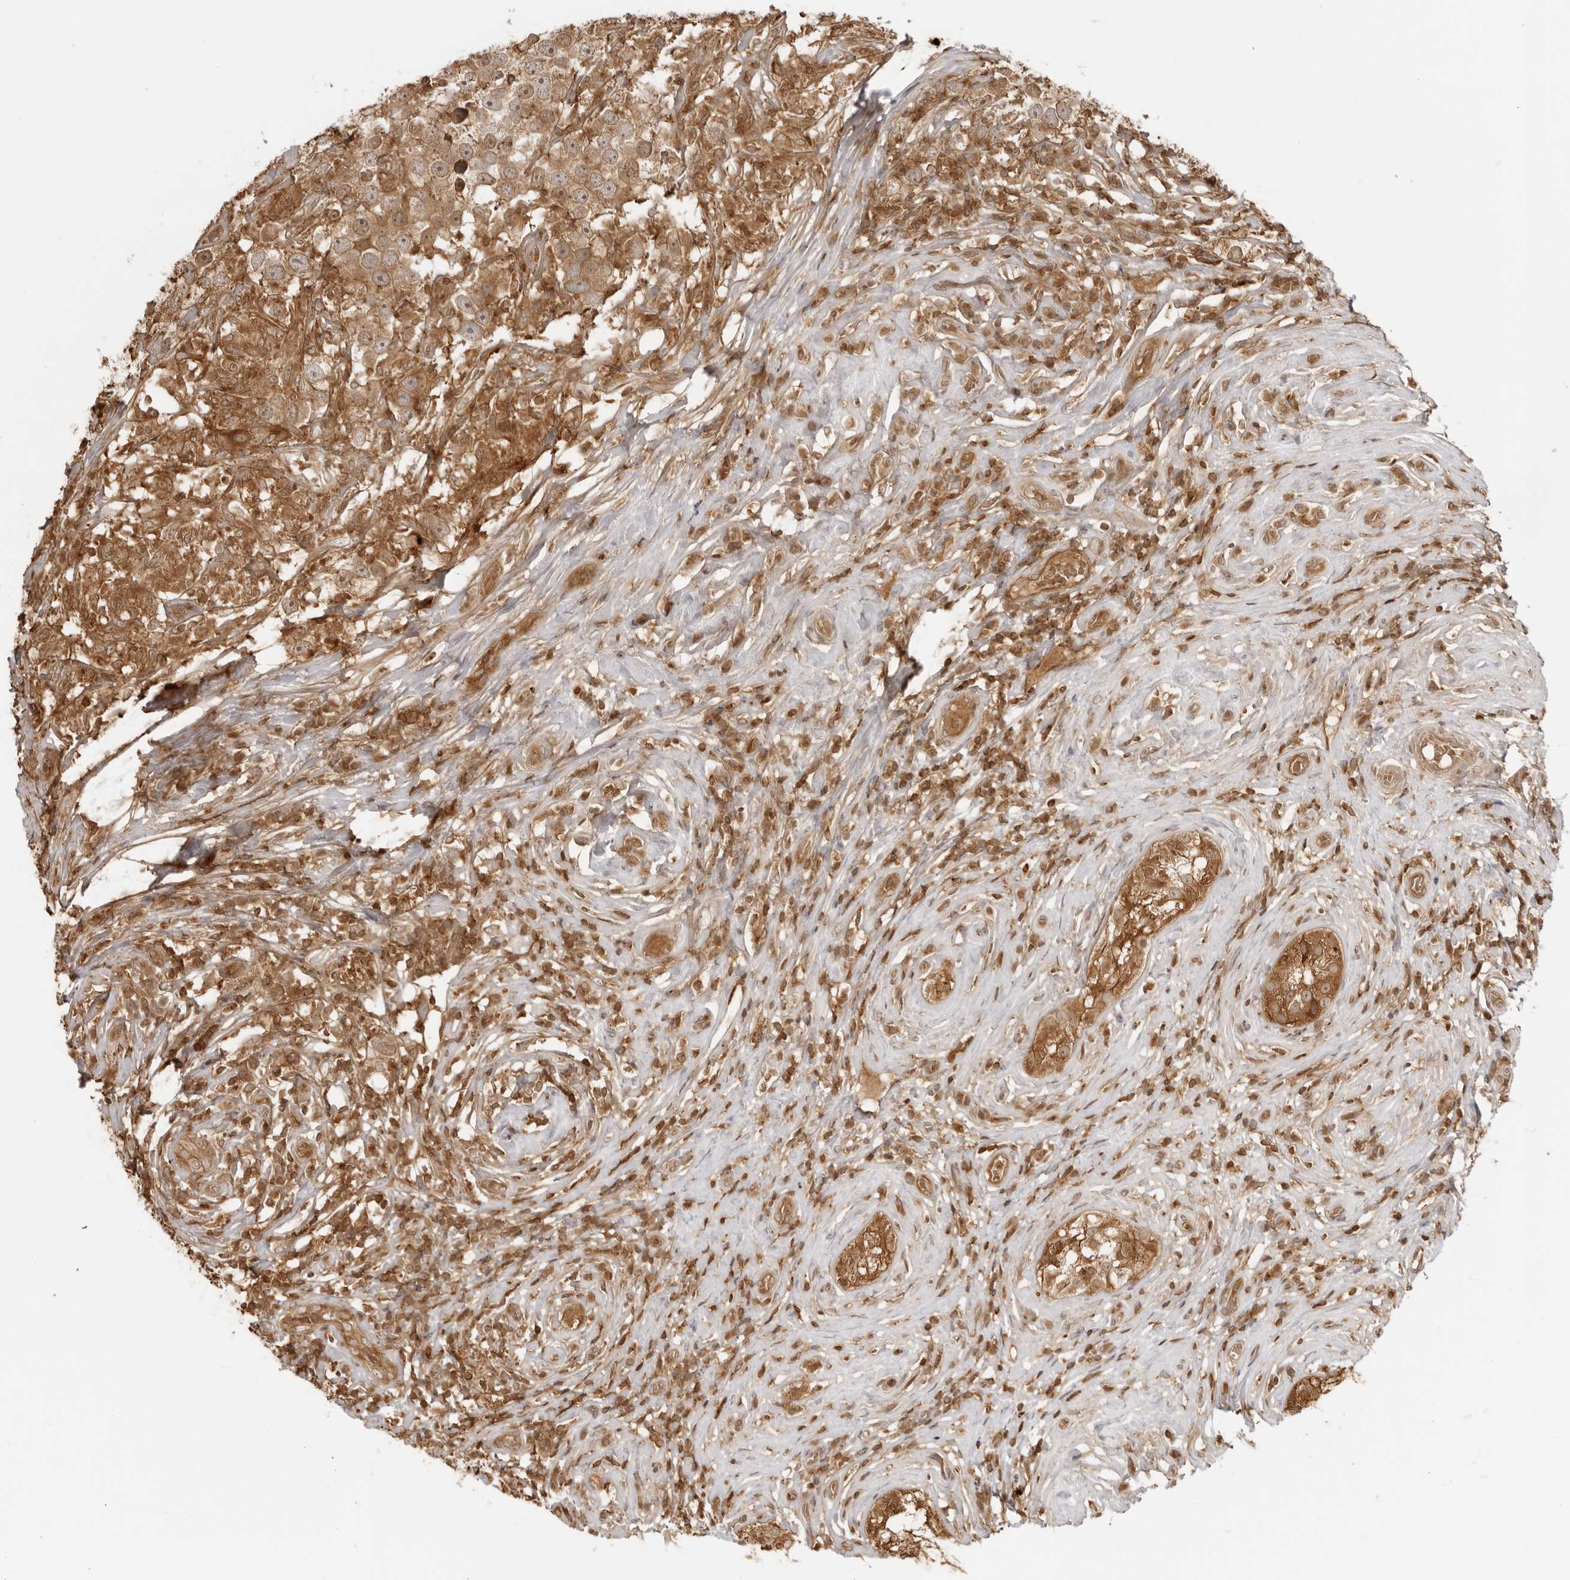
{"staining": {"intensity": "moderate", "quantity": ">75%", "location": "cytoplasmic/membranous,nuclear"}, "tissue": "testis cancer", "cell_type": "Tumor cells", "image_type": "cancer", "snomed": [{"axis": "morphology", "description": "Seminoma, NOS"}, {"axis": "topography", "description": "Testis"}], "caption": "Testis seminoma was stained to show a protein in brown. There is medium levels of moderate cytoplasmic/membranous and nuclear expression in approximately >75% of tumor cells.", "gene": "IKBKE", "patient": {"sex": "male", "age": 49}}